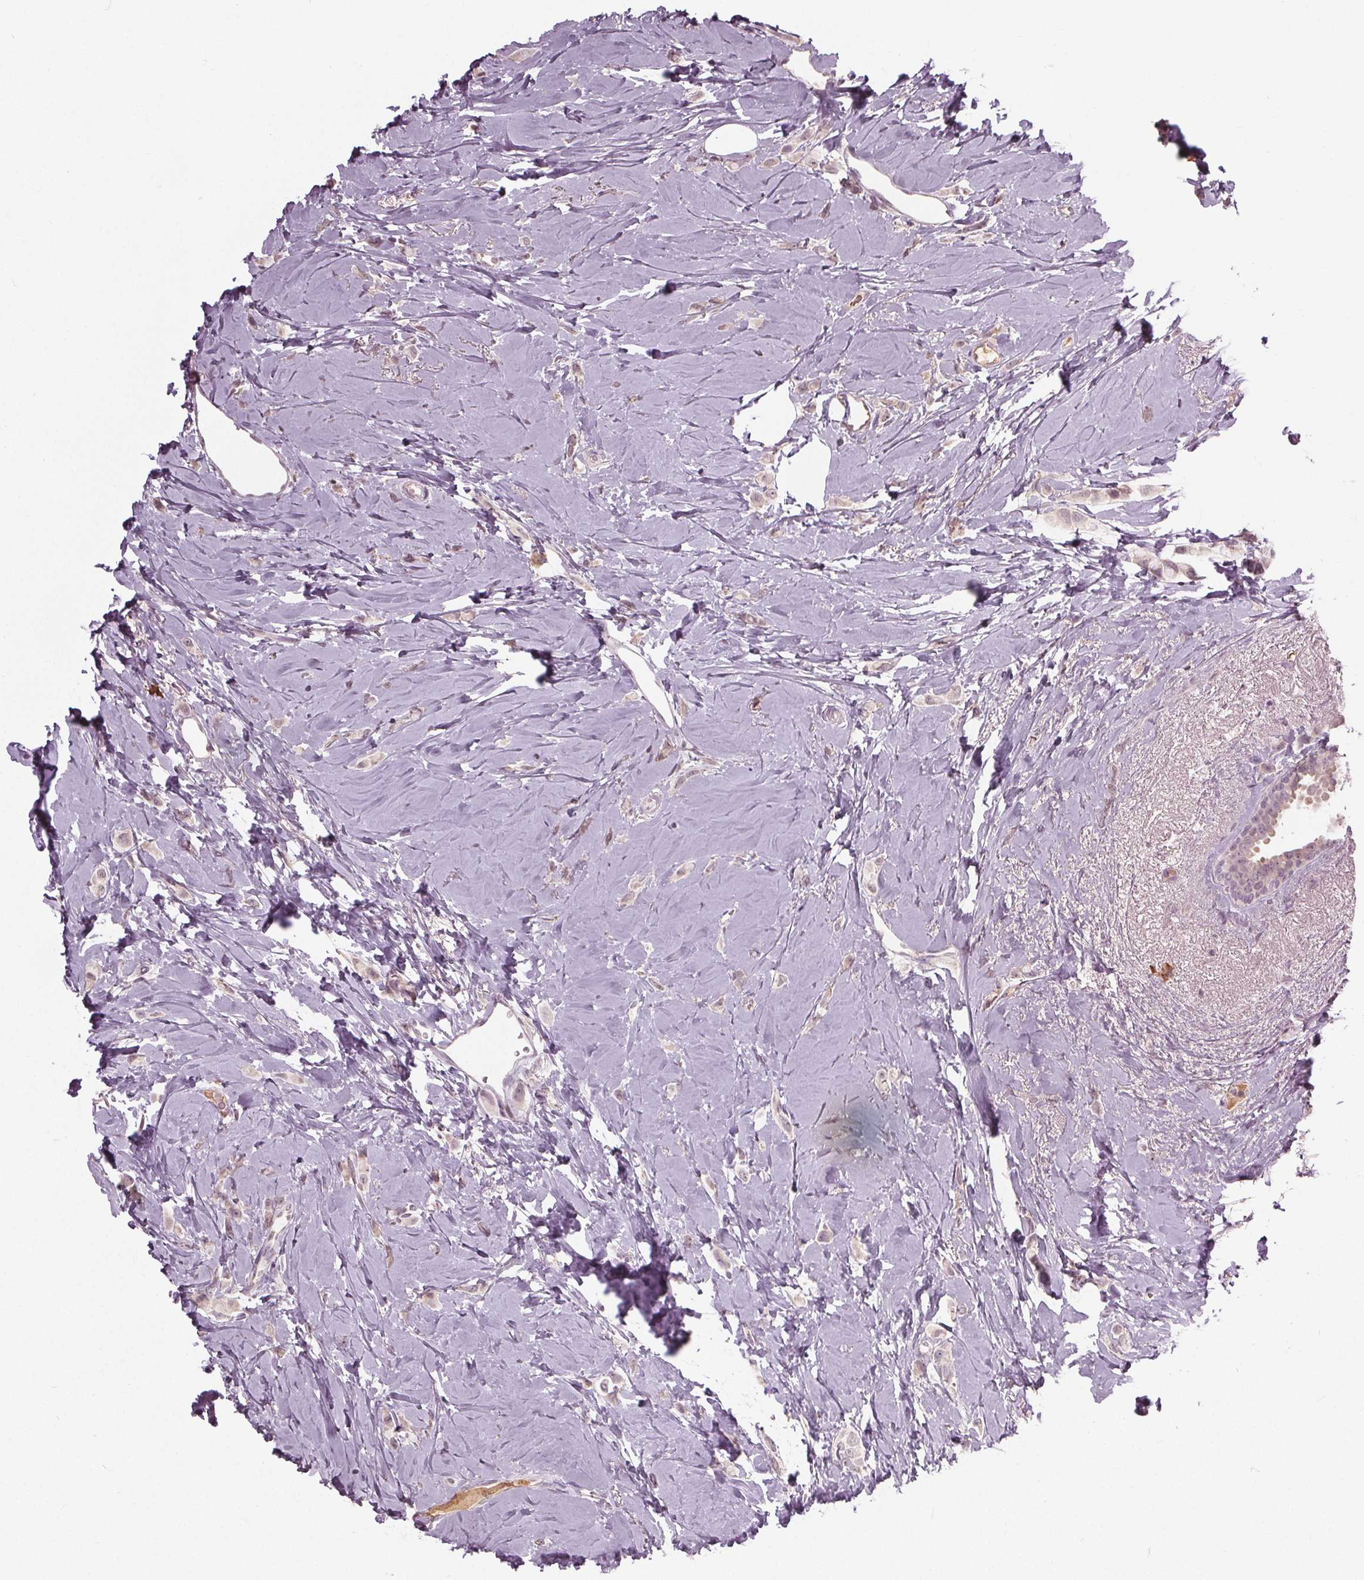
{"staining": {"intensity": "negative", "quantity": "none", "location": "none"}, "tissue": "breast cancer", "cell_type": "Tumor cells", "image_type": "cancer", "snomed": [{"axis": "morphology", "description": "Lobular carcinoma"}, {"axis": "topography", "description": "Breast"}], "caption": "This photomicrograph is of breast cancer (lobular carcinoma) stained with immunohistochemistry (IHC) to label a protein in brown with the nuclei are counter-stained blue. There is no expression in tumor cells.", "gene": "CXCL16", "patient": {"sex": "female", "age": 66}}